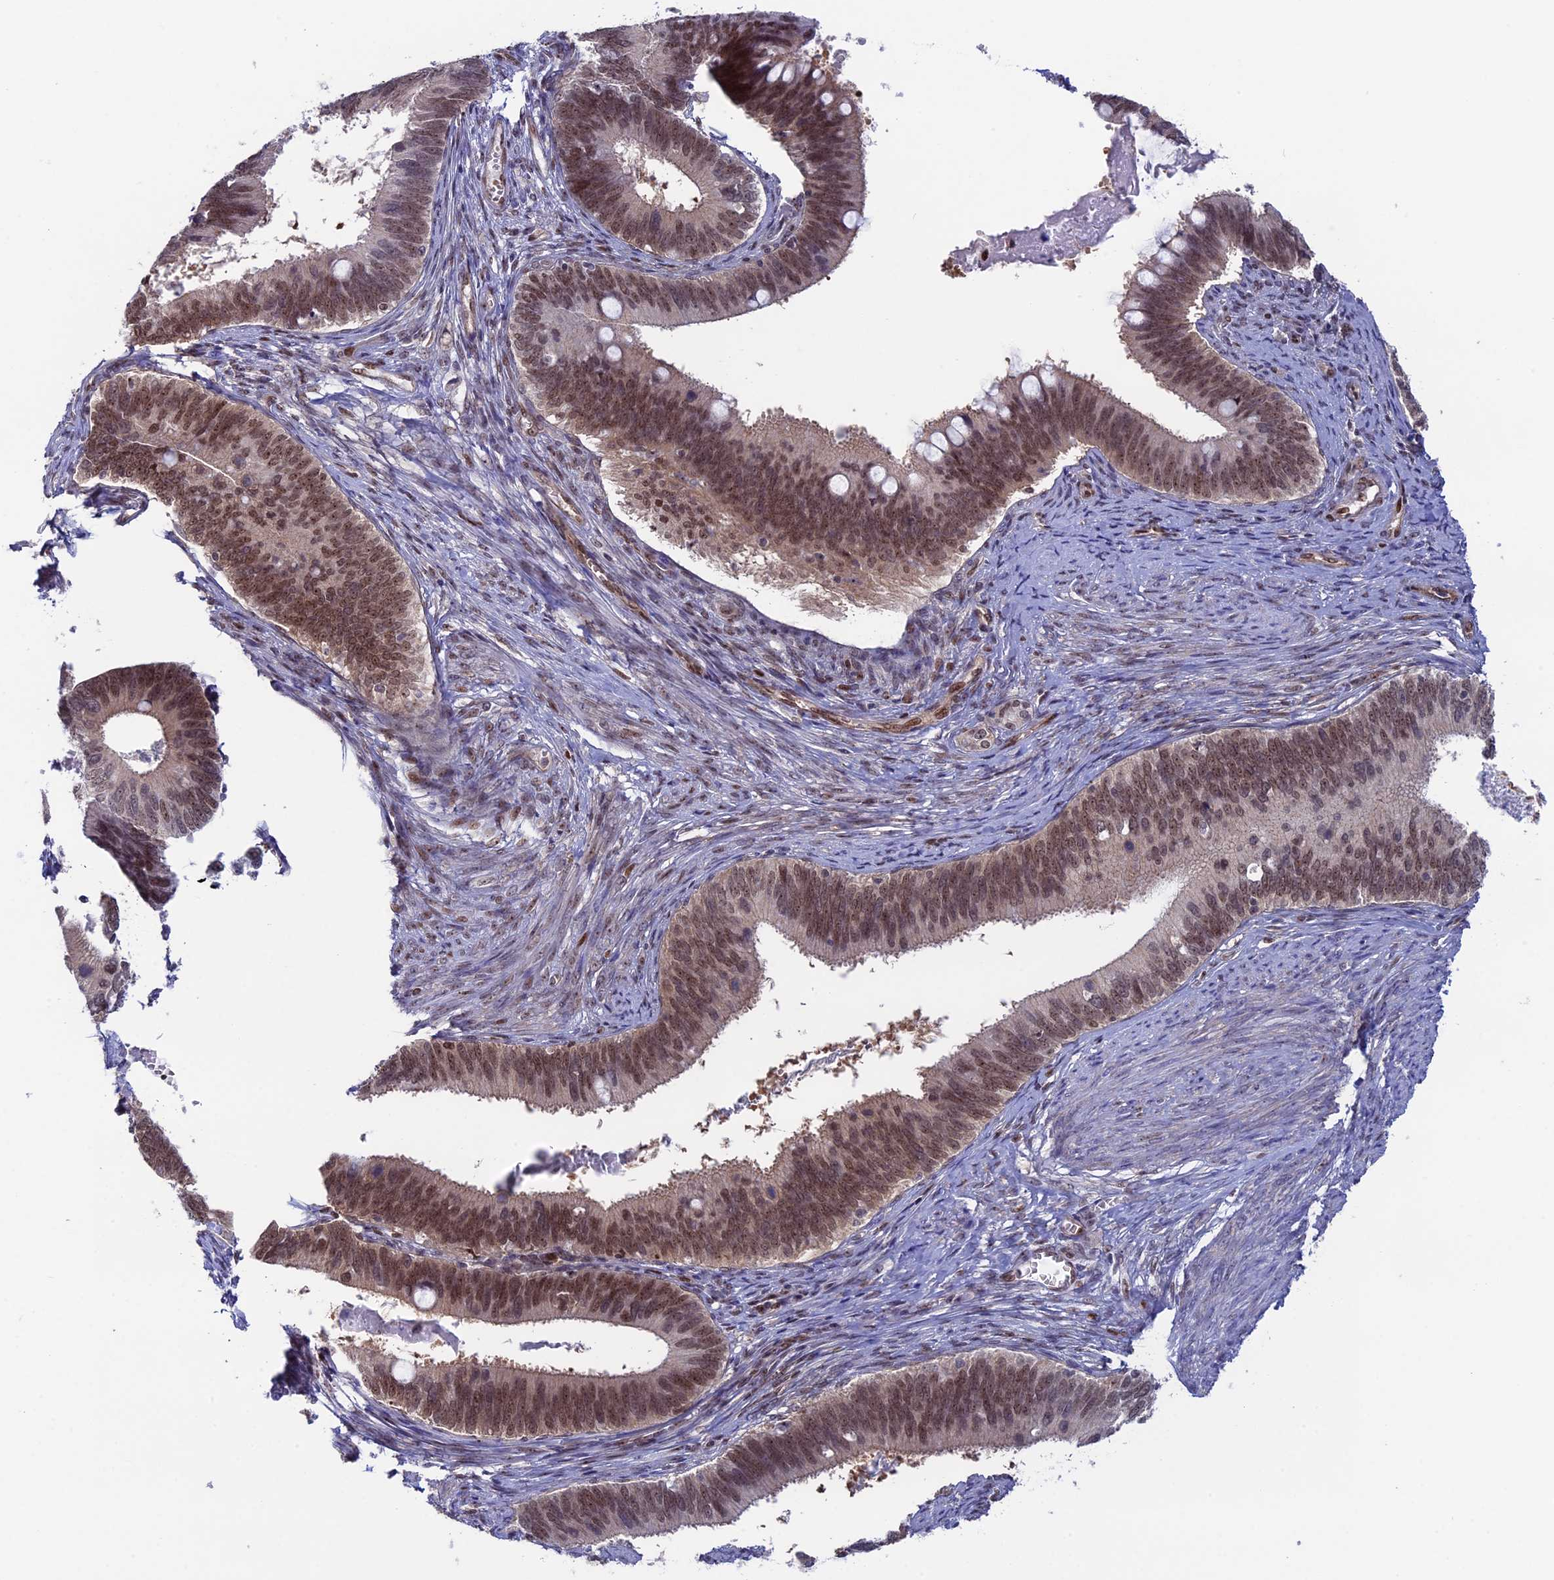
{"staining": {"intensity": "moderate", "quantity": ">75%", "location": "nuclear"}, "tissue": "cervical cancer", "cell_type": "Tumor cells", "image_type": "cancer", "snomed": [{"axis": "morphology", "description": "Adenocarcinoma, NOS"}, {"axis": "topography", "description": "Cervix"}], "caption": "A brown stain labels moderate nuclear expression of a protein in cervical cancer (adenocarcinoma) tumor cells.", "gene": "CCDC86", "patient": {"sex": "female", "age": 42}}